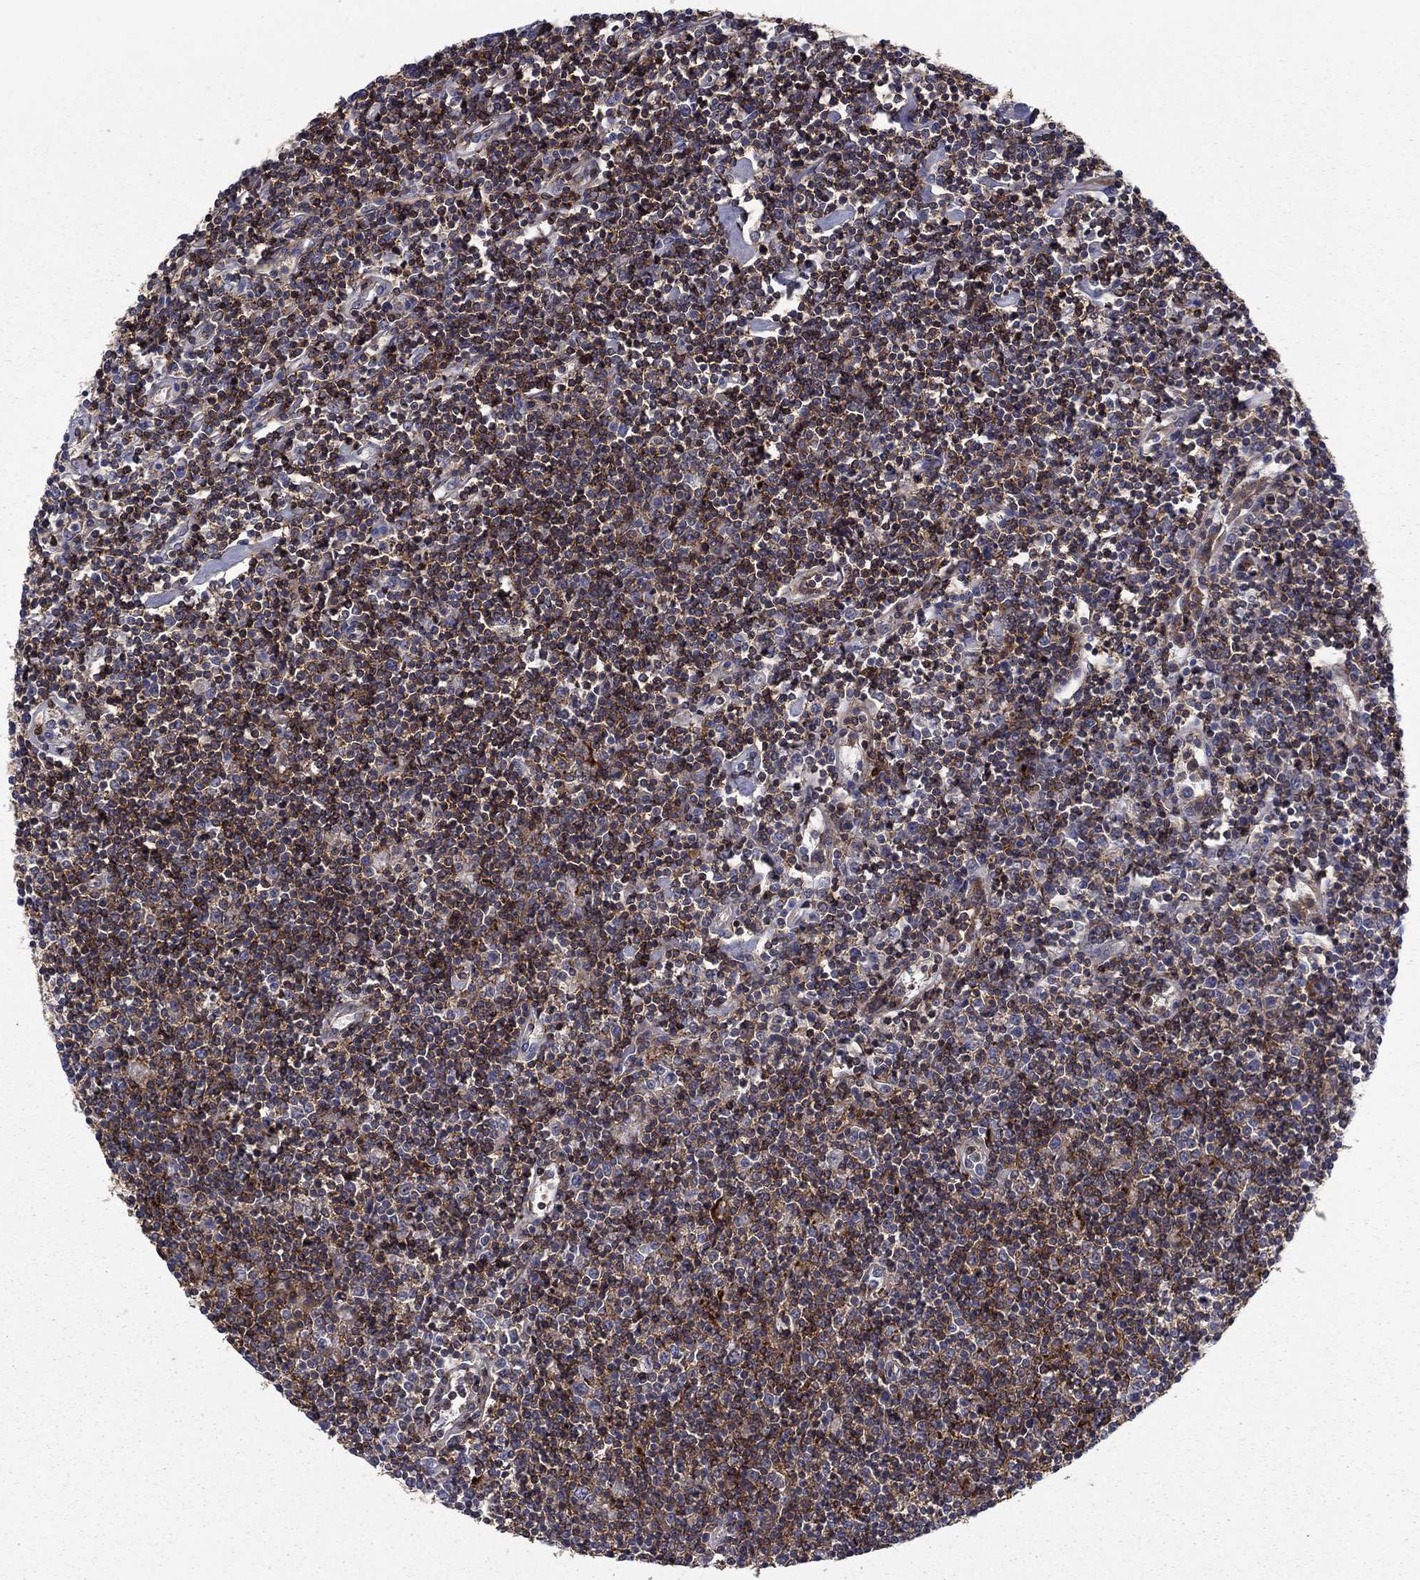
{"staining": {"intensity": "negative", "quantity": "none", "location": "none"}, "tissue": "lymphoma", "cell_type": "Tumor cells", "image_type": "cancer", "snomed": [{"axis": "morphology", "description": "Hodgkin's disease, NOS"}, {"axis": "topography", "description": "Lymph node"}], "caption": "An image of lymphoma stained for a protein shows no brown staining in tumor cells.", "gene": "SIT1", "patient": {"sex": "male", "age": 40}}